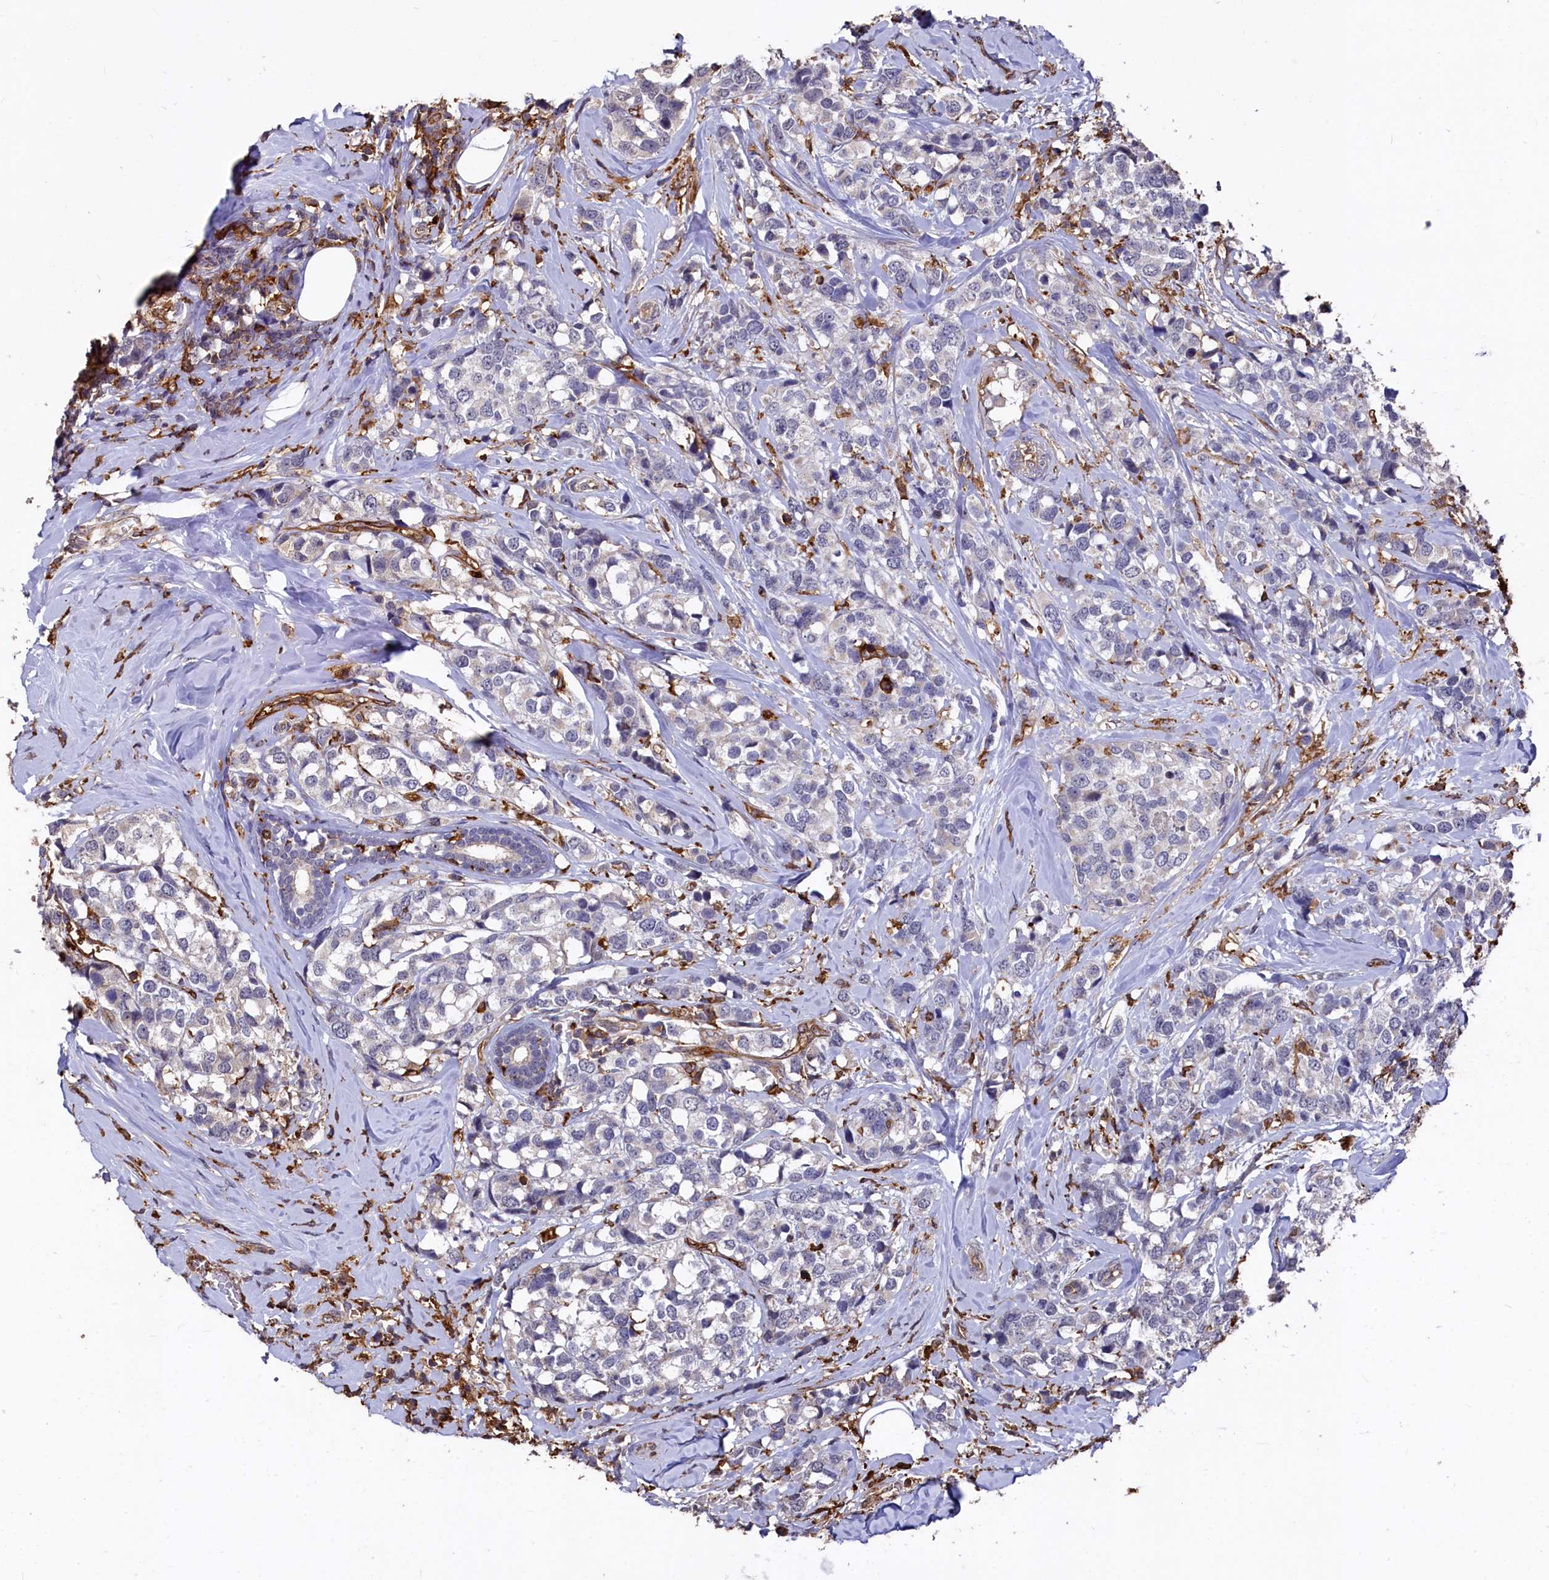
{"staining": {"intensity": "negative", "quantity": "none", "location": "none"}, "tissue": "breast cancer", "cell_type": "Tumor cells", "image_type": "cancer", "snomed": [{"axis": "morphology", "description": "Lobular carcinoma"}, {"axis": "topography", "description": "Breast"}], "caption": "This is an immunohistochemistry (IHC) image of breast cancer. There is no expression in tumor cells.", "gene": "PLEKHO2", "patient": {"sex": "female", "age": 59}}